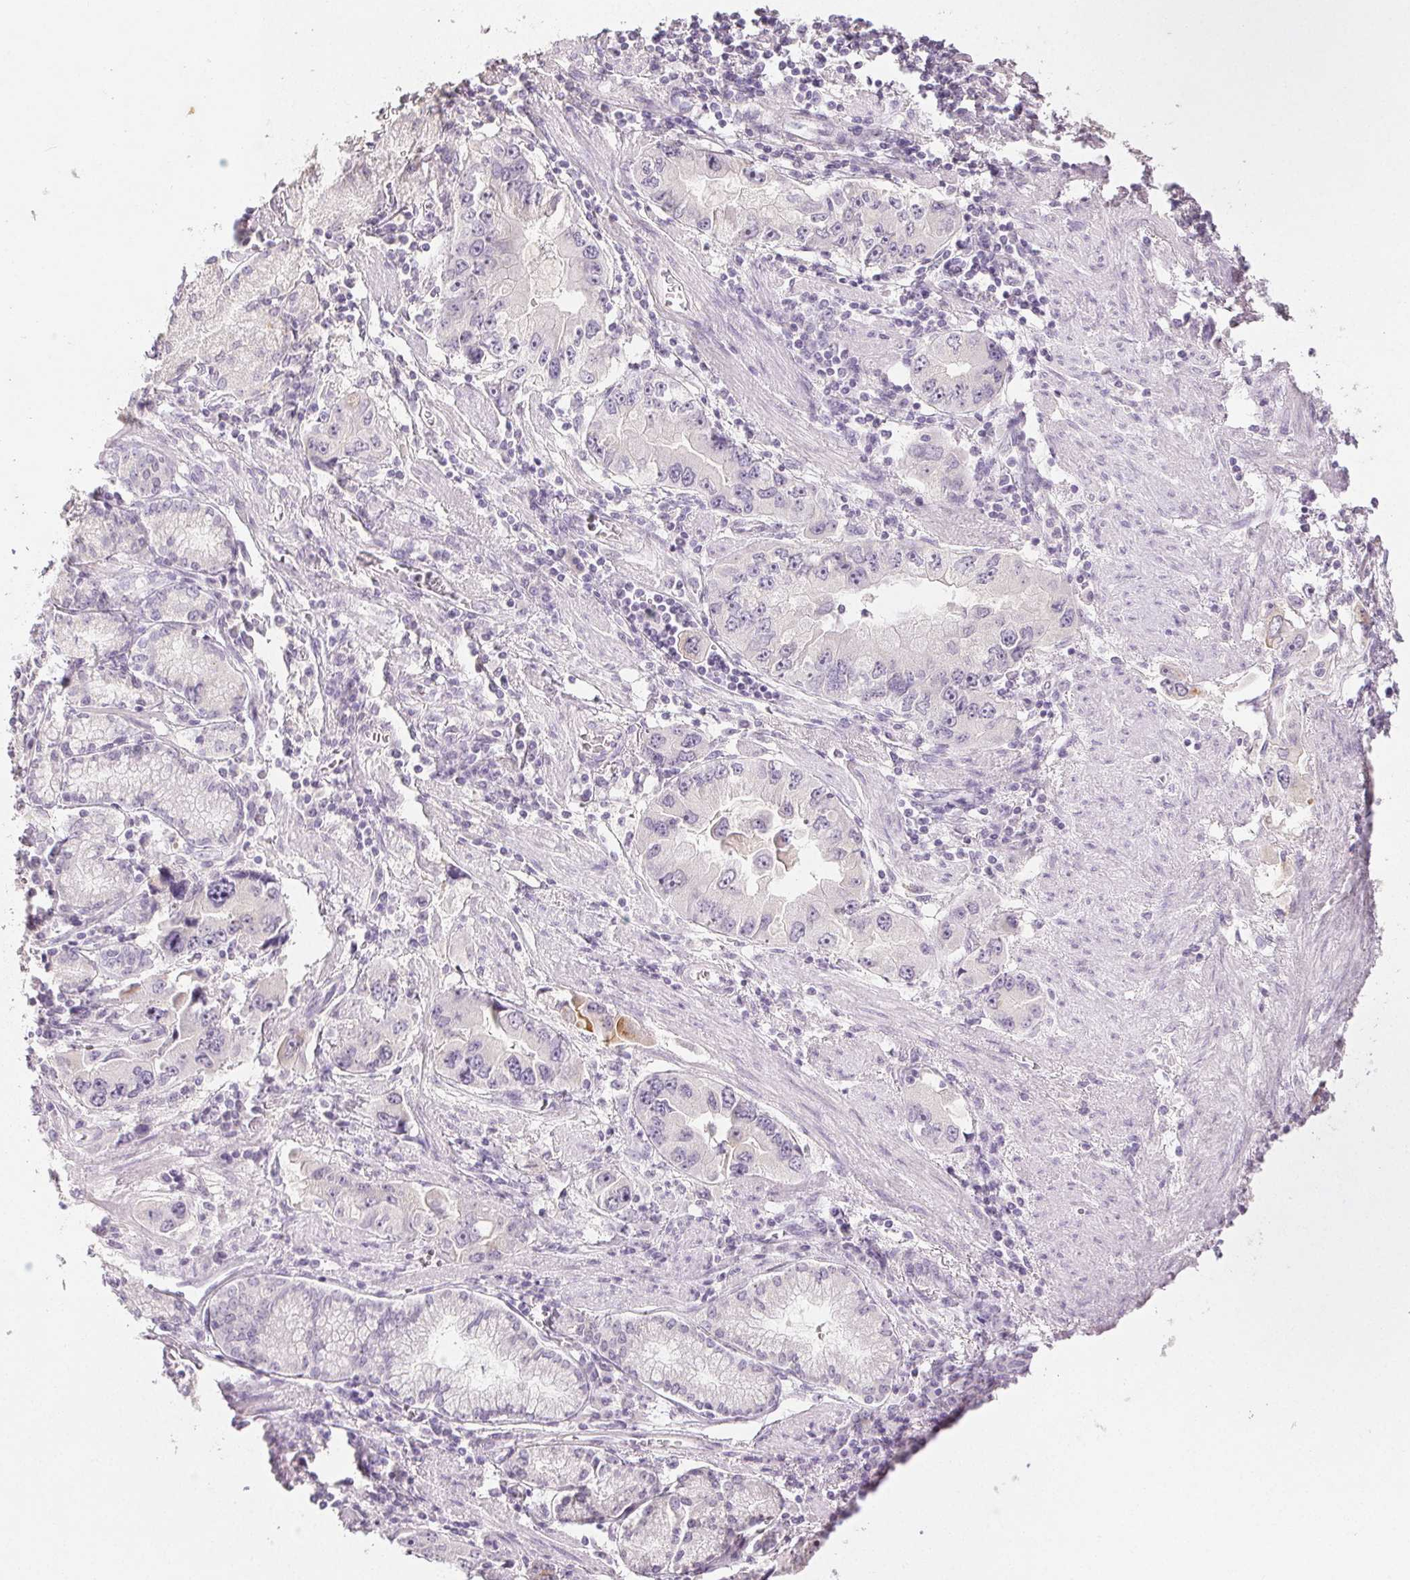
{"staining": {"intensity": "negative", "quantity": "none", "location": "none"}, "tissue": "stomach cancer", "cell_type": "Tumor cells", "image_type": "cancer", "snomed": [{"axis": "morphology", "description": "Adenocarcinoma, NOS"}, {"axis": "topography", "description": "Stomach, lower"}], "caption": "This is a photomicrograph of immunohistochemistry staining of stomach cancer, which shows no expression in tumor cells.", "gene": "PI3", "patient": {"sex": "female", "age": 93}}